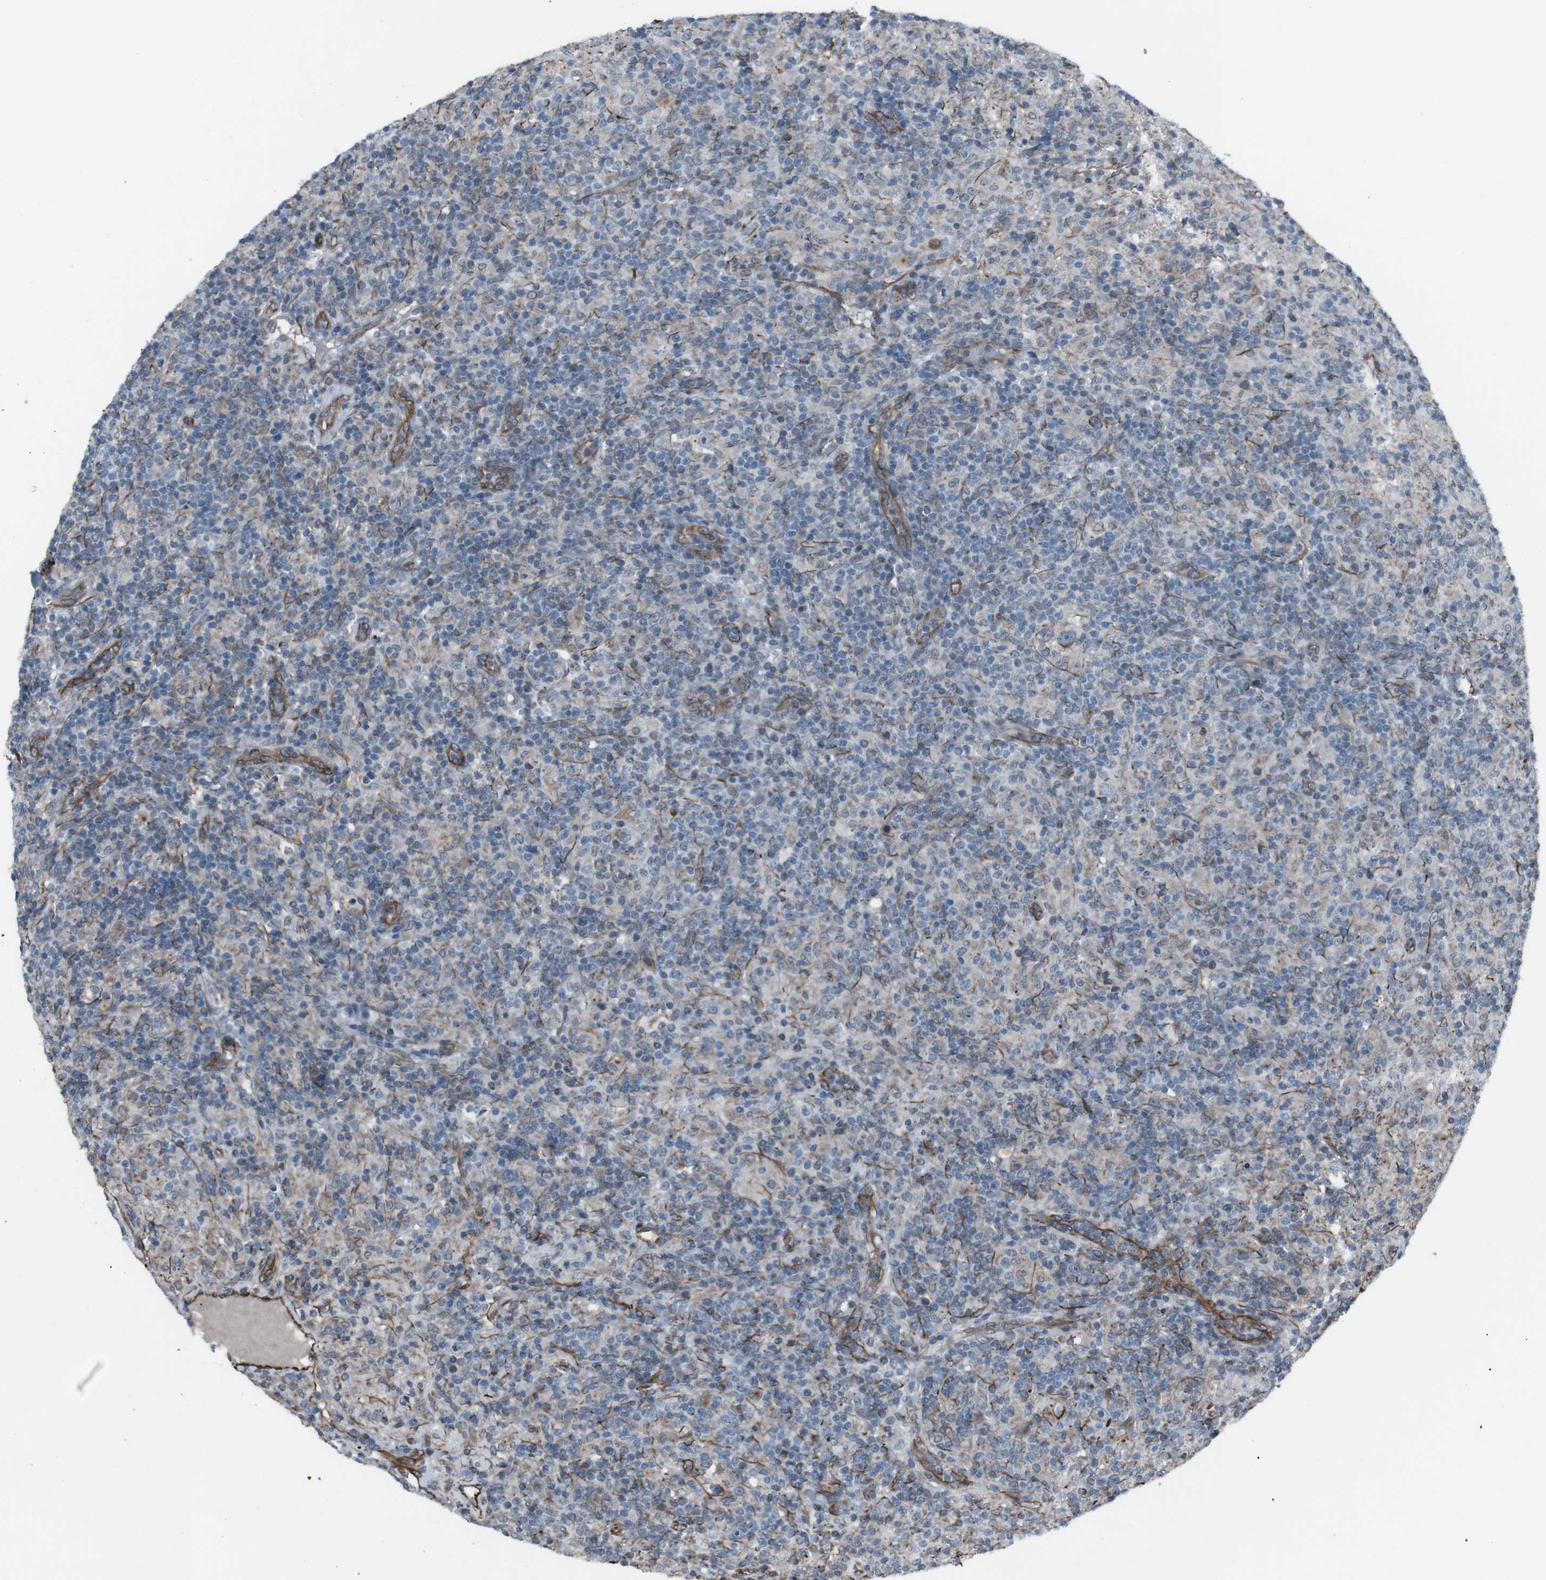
{"staining": {"intensity": "moderate", "quantity": "25%-75%", "location": "cytoplasmic/membranous"}, "tissue": "lymphoma", "cell_type": "Tumor cells", "image_type": "cancer", "snomed": [{"axis": "morphology", "description": "Hodgkin's disease, NOS"}, {"axis": "topography", "description": "Lymph node"}], "caption": "Hodgkin's disease stained with IHC exhibits moderate cytoplasmic/membranous staining in about 25%-75% of tumor cells.", "gene": "TMEM141", "patient": {"sex": "male", "age": 70}}